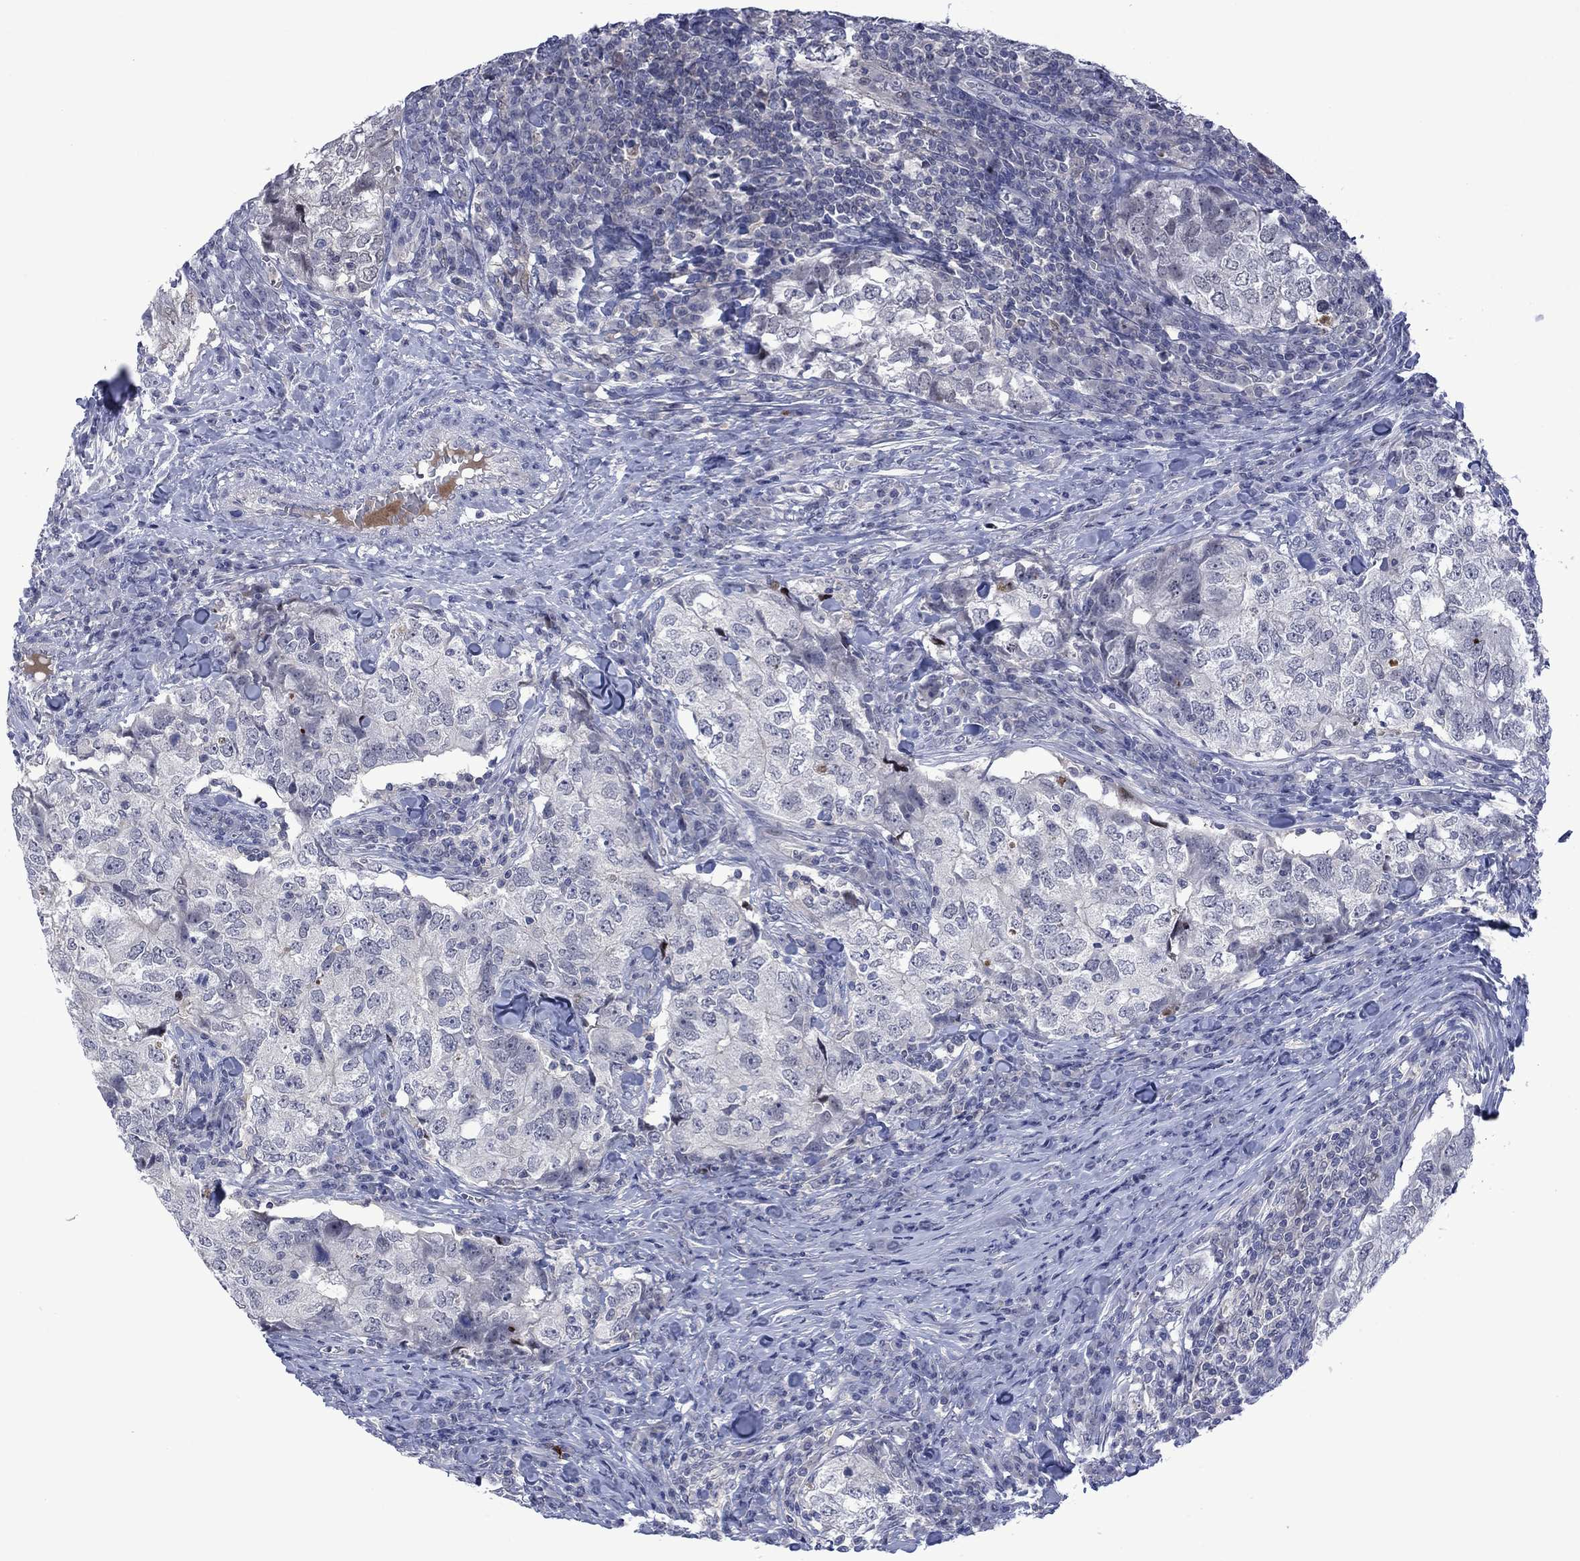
{"staining": {"intensity": "negative", "quantity": "none", "location": "none"}, "tissue": "breast cancer", "cell_type": "Tumor cells", "image_type": "cancer", "snomed": [{"axis": "morphology", "description": "Duct carcinoma"}, {"axis": "topography", "description": "Breast"}], "caption": "Photomicrograph shows no significant protein expression in tumor cells of breast cancer (infiltrating ductal carcinoma).", "gene": "AGL", "patient": {"sex": "female", "age": 30}}